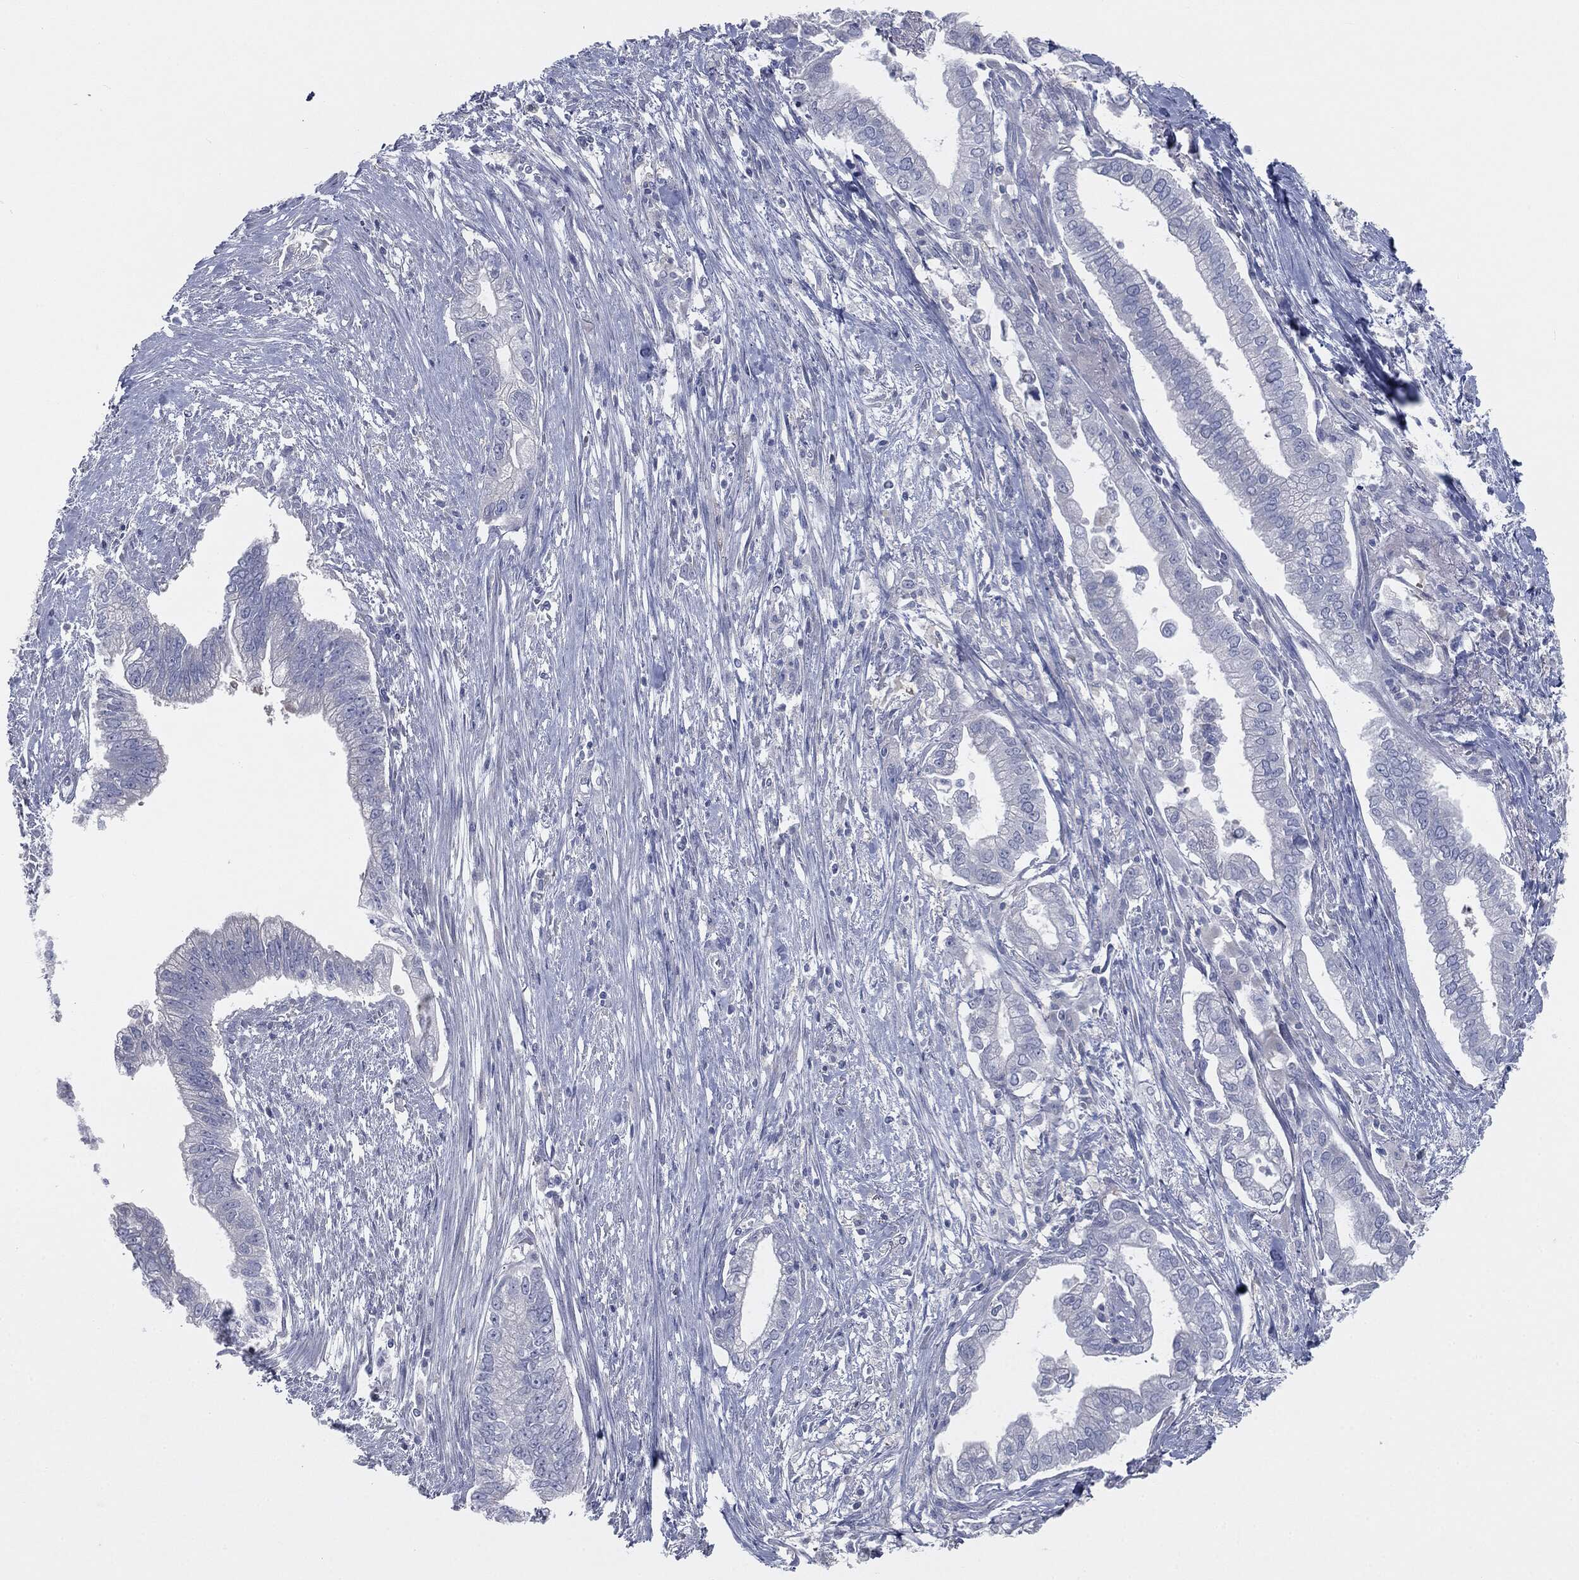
{"staining": {"intensity": "negative", "quantity": "none", "location": "none"}, "tissue": "pancreatic cancer", "cell_type": "Tumor cells", "image_type": "cancer", "snomed": [{"axis": "morphology", "description": "Adenocarcinoma, NOS"}, {"axis": "topography", "description": "Pancreas"}], "caption": "This is an IHC image of pancreatic adenocarcinoma. There is no positivity in tumor cells.", "gene": "CAV3", "patient": {"sex": "male", "age": 70}}